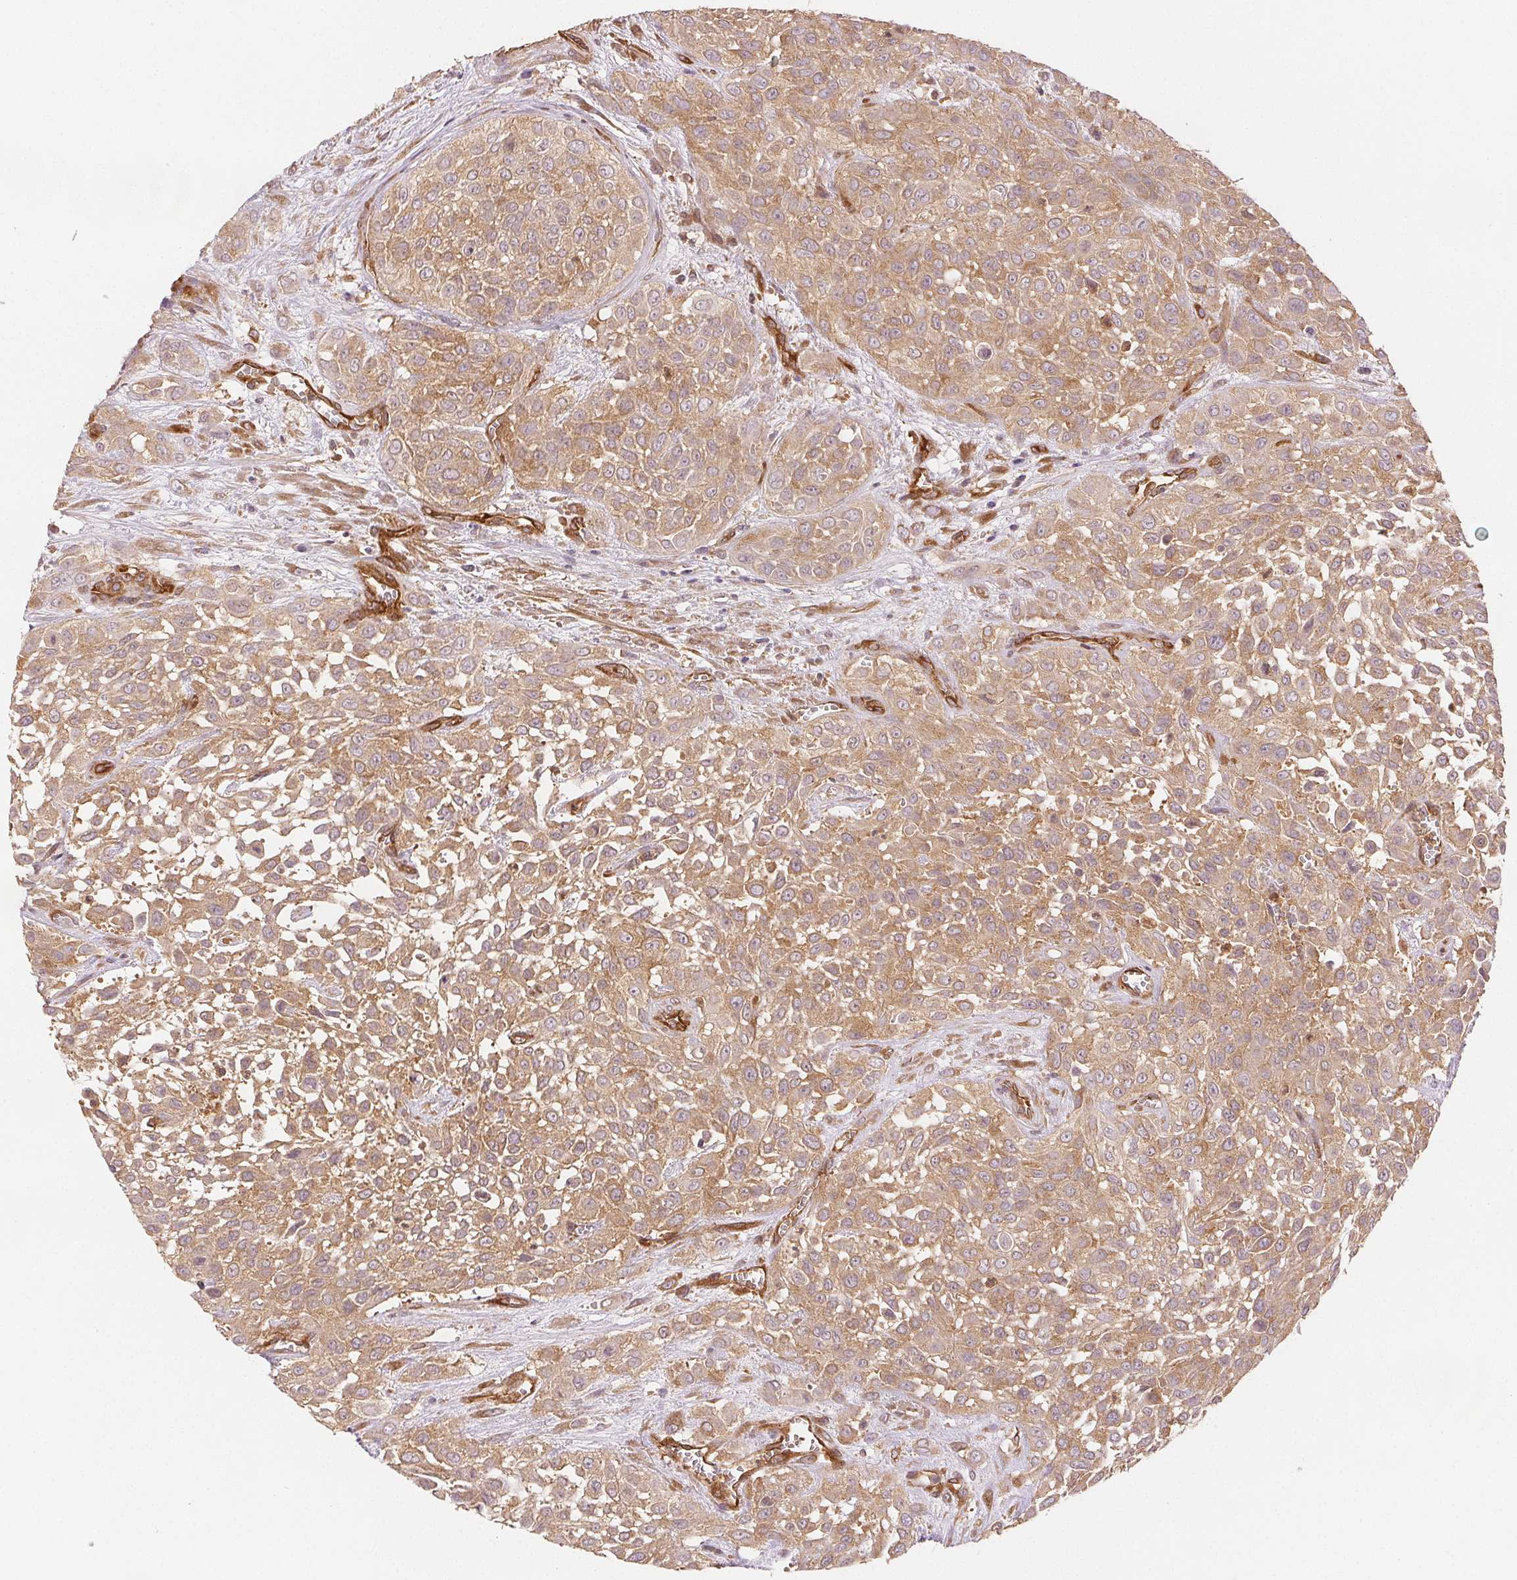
{"staining": {"intensity": "moderate", "quantity": ">75%", "location": "cytoplasmic/membranous"}, "tissue": "urothelial cancer", "cell_type": "Tumor cells", "image_type": "cancer", "snomed": [{"axis": "morphology", "description": "Urothelial carcinoma, High grade"}, {"axis": "topography", "description": "Urinary bladder"}], "caption": "Urothelial cancer was stained to show a protein in brown. There is medium levels of moderate cytoplasmic/membranous staining in about >75% of tumor cells. (DAB IHC with brightfield microscopy, high magnification).", "gene": "DIAPH2", "patient": {"sex": "male", "age": 57}}